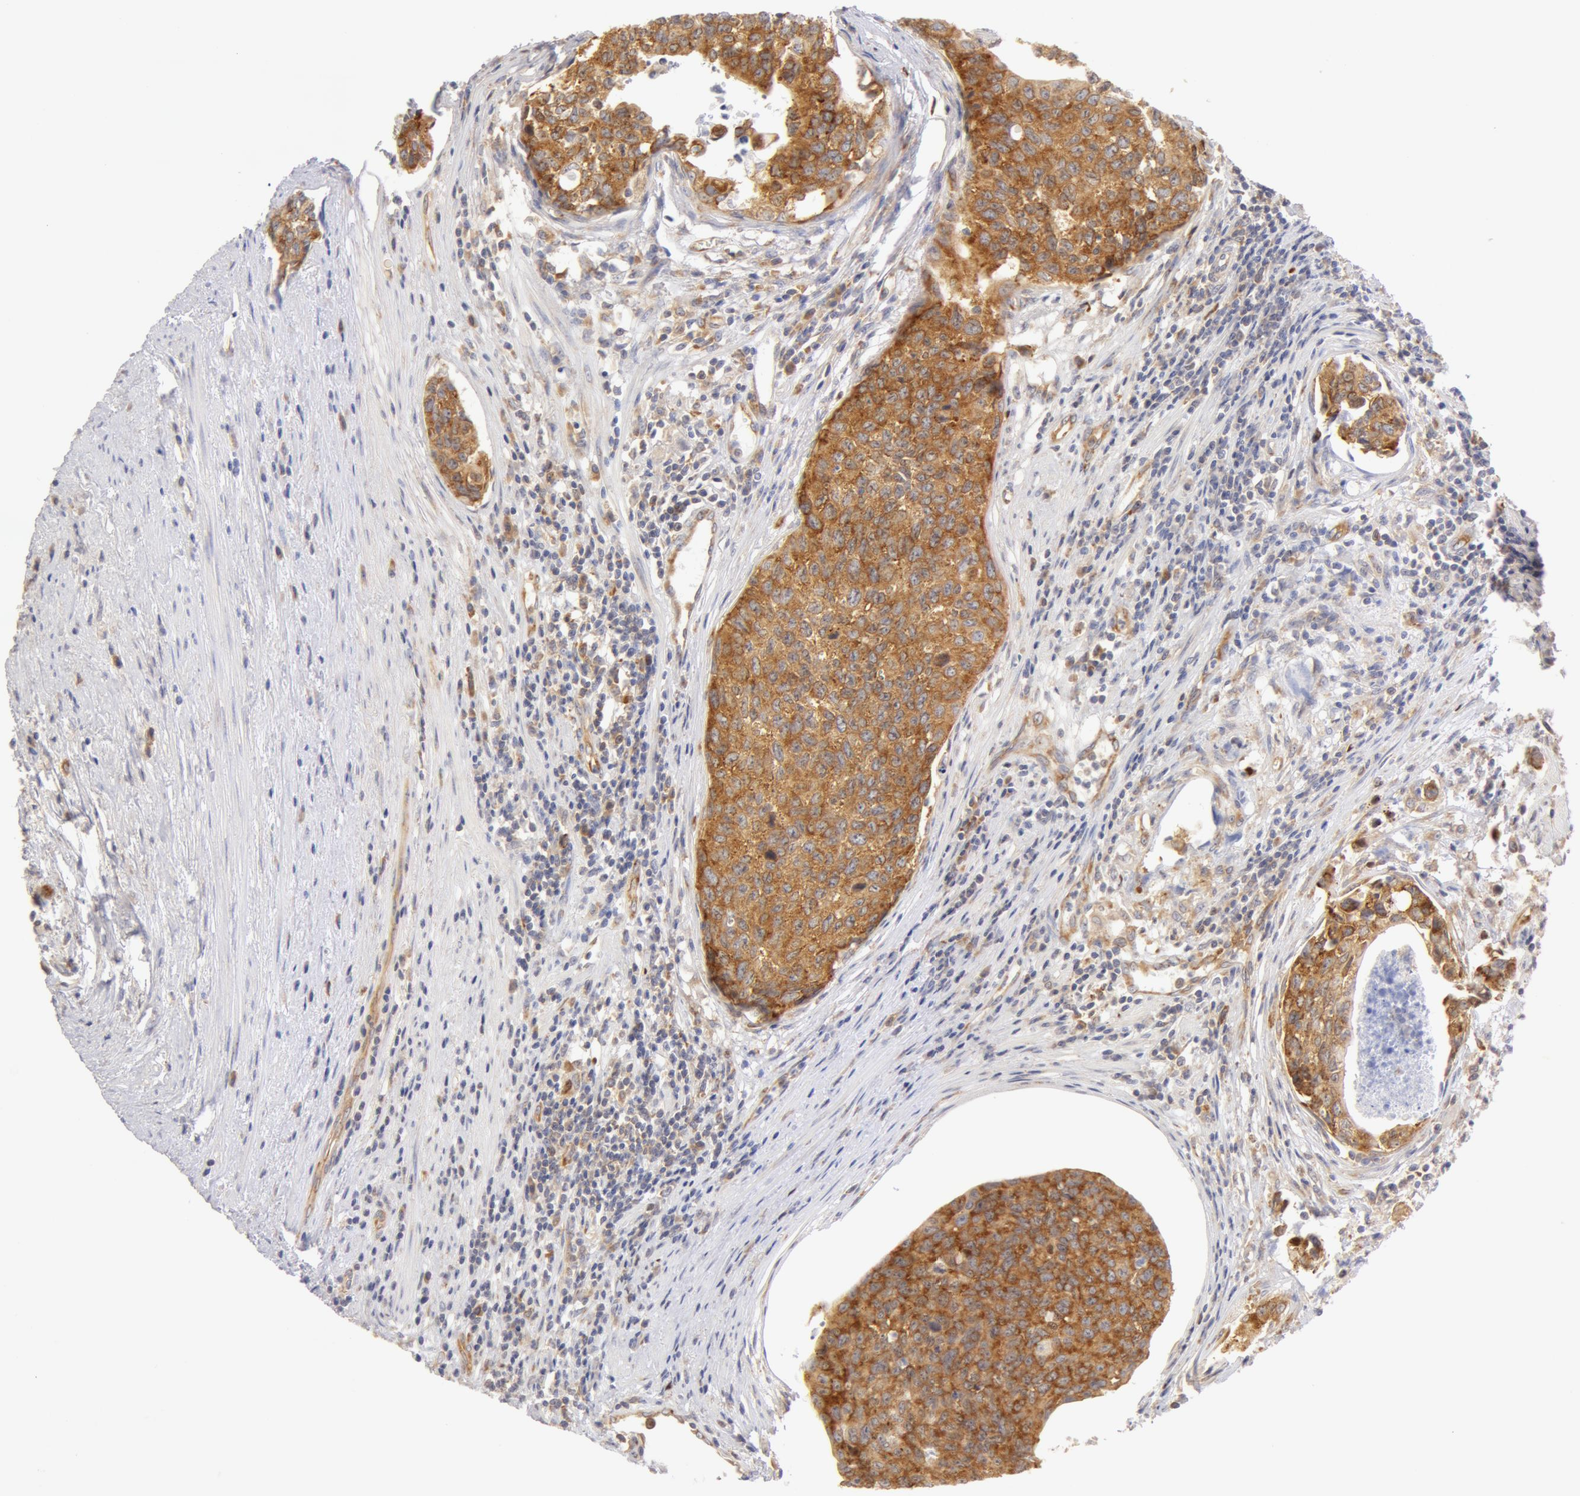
{"staining": {"intensity": "moderate", "quantity": ">75%", "location": "cytoplasmic/membranous"}, "tissue": "urothelial cancer", "cell_type": "Tumor cells", "image_type": "cancer", "snomed": [{"axis": "morphology", "description": "Urothelial carcinoma, High grade"}, {"axis": "topography", "description": "Urinary bladder"}], "caption": "A histopathology image of human high-grade urothelial carcinoma stained for a protein displays moderate cytoplasmic/membranous brown staining in tumor cells.", "gene": "DDX3Y", "patient": {"sex": "male", "age": 81}}